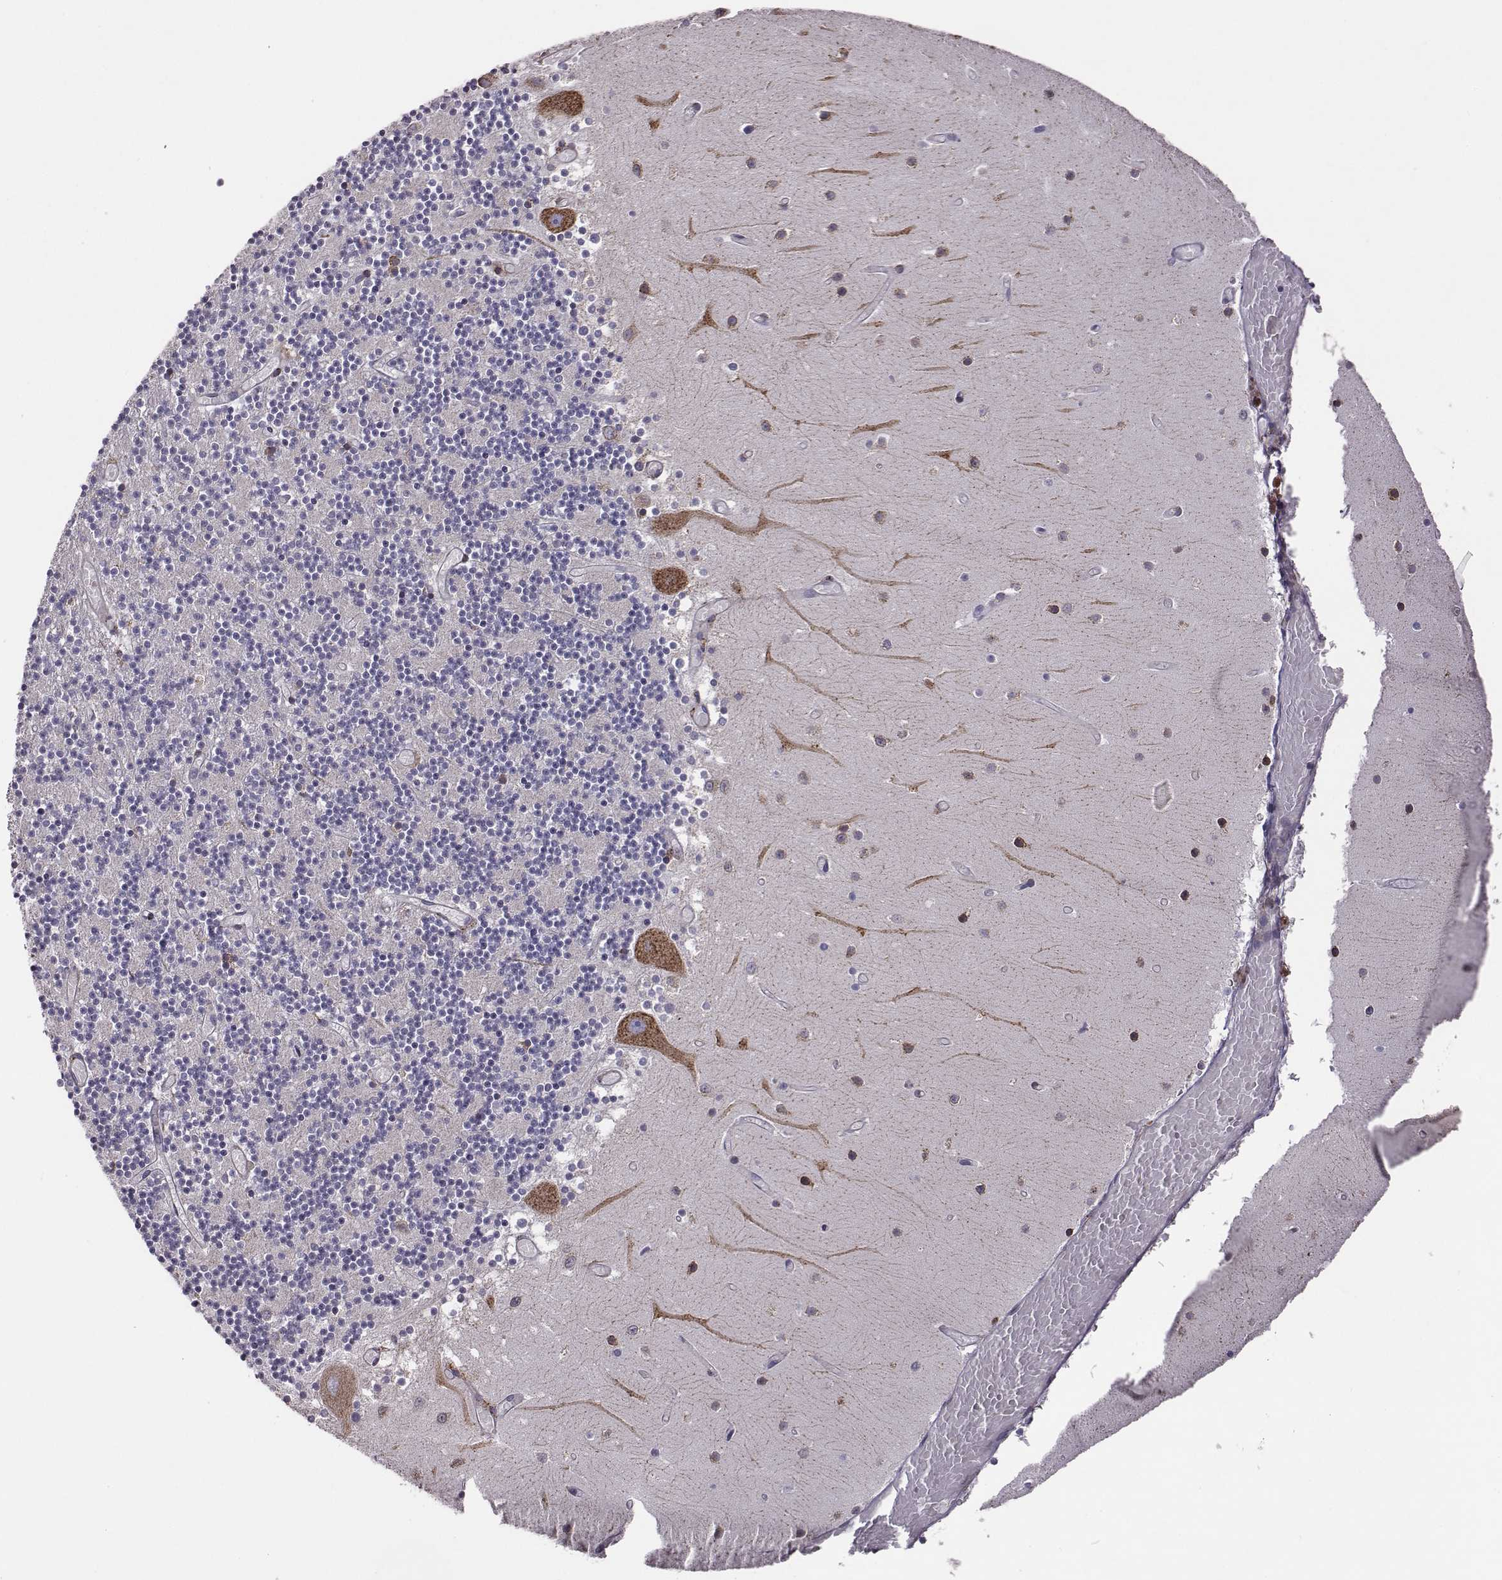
{"staining": {"intensity": "moderate", "quantity": "<25%", "location": "cytoplasmic/membranous"}, "tissue": "cerebellum", "cell_type": "Cells in granular layer", "image_type": "normal", "snomed": [{"axis": "morphology", "description": "Normal tissue, NOS"}, {"axis": "topography", "description": "Cerebellum"}], "caption": "Moderate cytoplasmic/membranous positivity for a protein is present in approximately <25% of cells in granular layer of normal cerebellum using immunohistochemistry.", "gene": "SELENOI", "patient": {"sex": "female", "age": 28}}